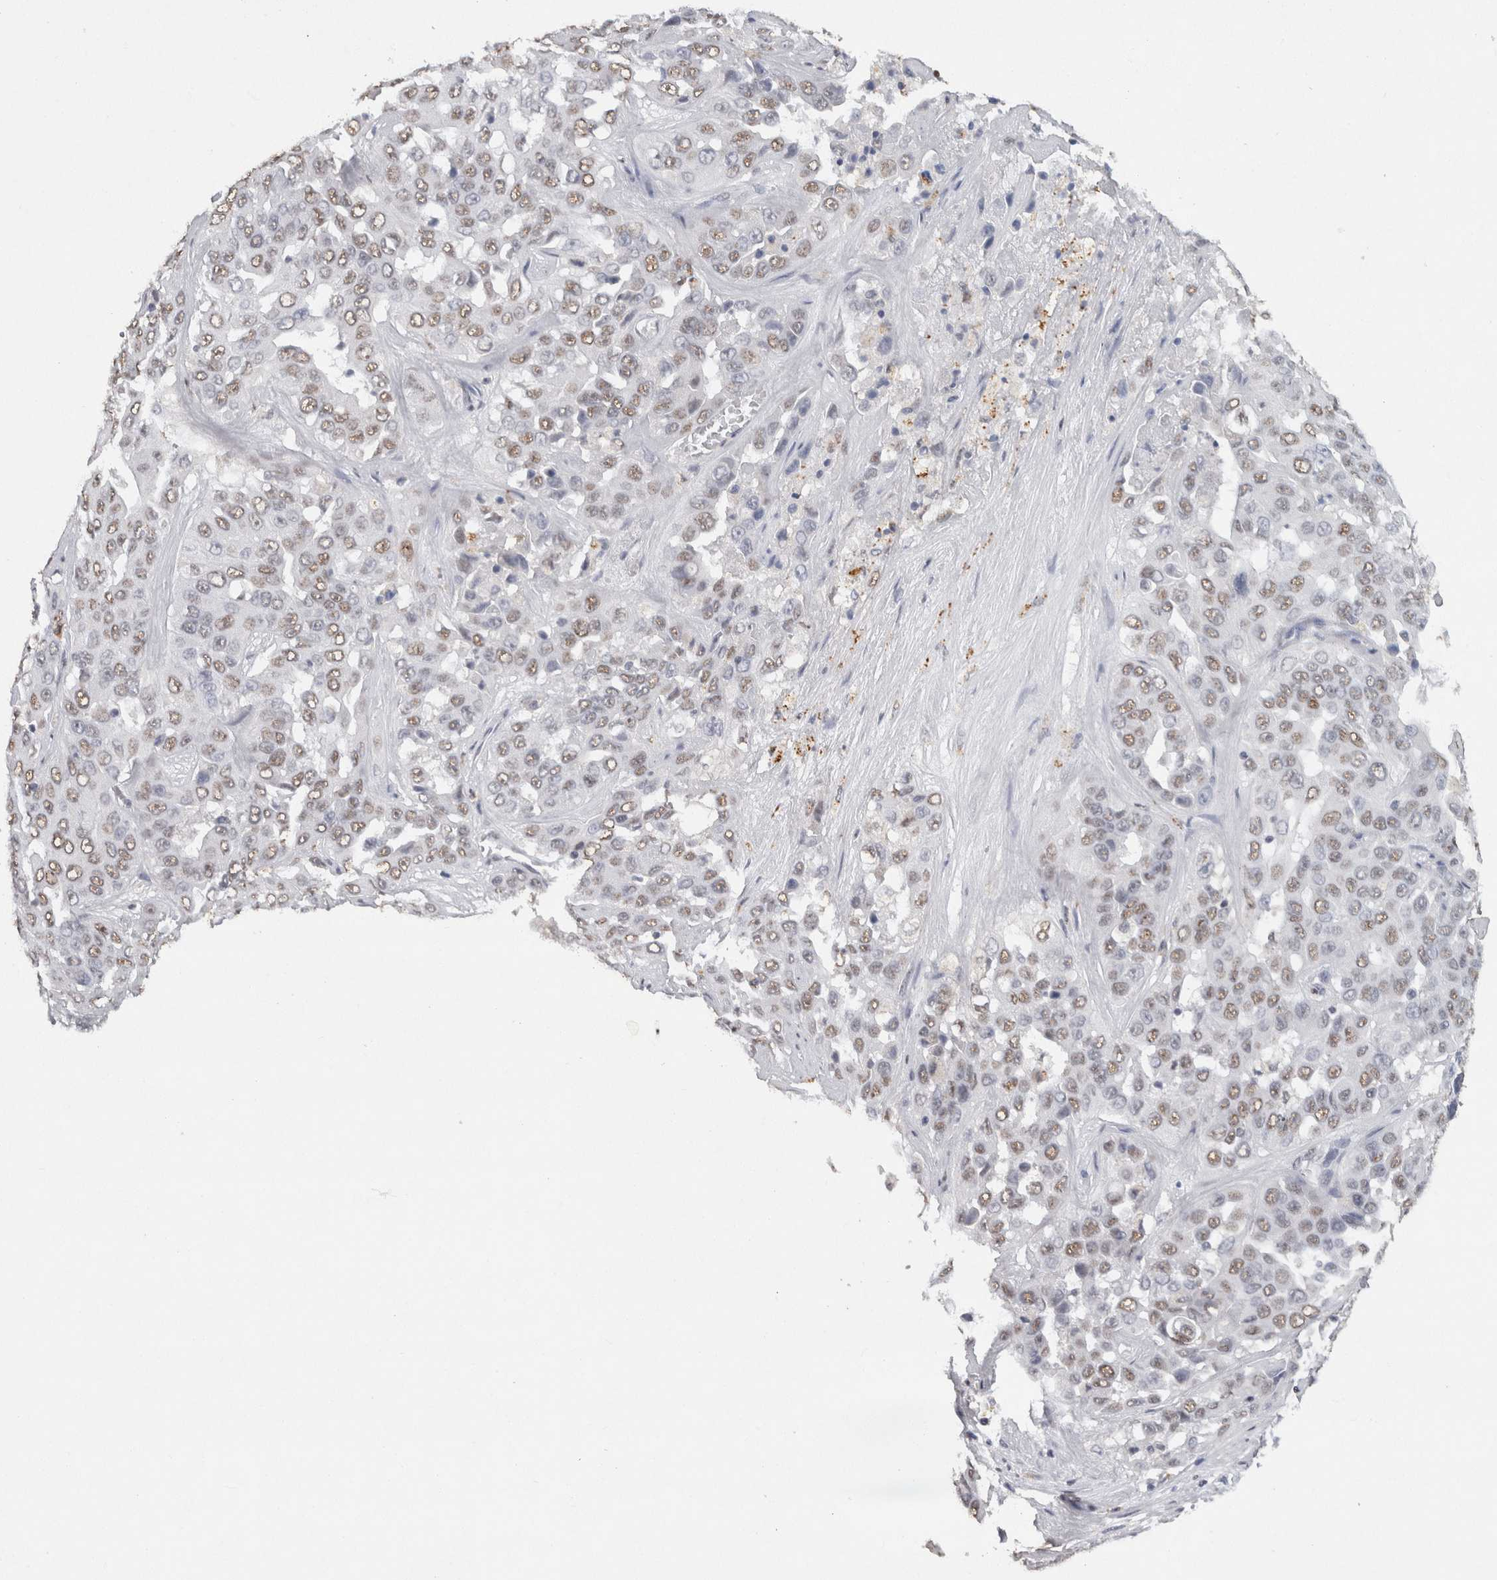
{"staining": {"intensity": "weak", "quantity": "<25%", "location": "nuclear"}, "tissue": "liver cancer", "cell_type": "Tumor cells", "image_type": "cancer", "snomed": [{"axis": "morphology", "description": "Cholangiocarcinoma"}, {"axis": "topography", "description": "Liver"}], "caption": "Immunohistochemistry (IHC) image of cholangiocarcinoma (liver) stained for a protein (brown), which reveals no positivity in tumor cells. (DAB immunohistochemistry (IHC), high magnification).", "gene": "RPS6KA2", "patient": {"sex": "female", "age": 52}}